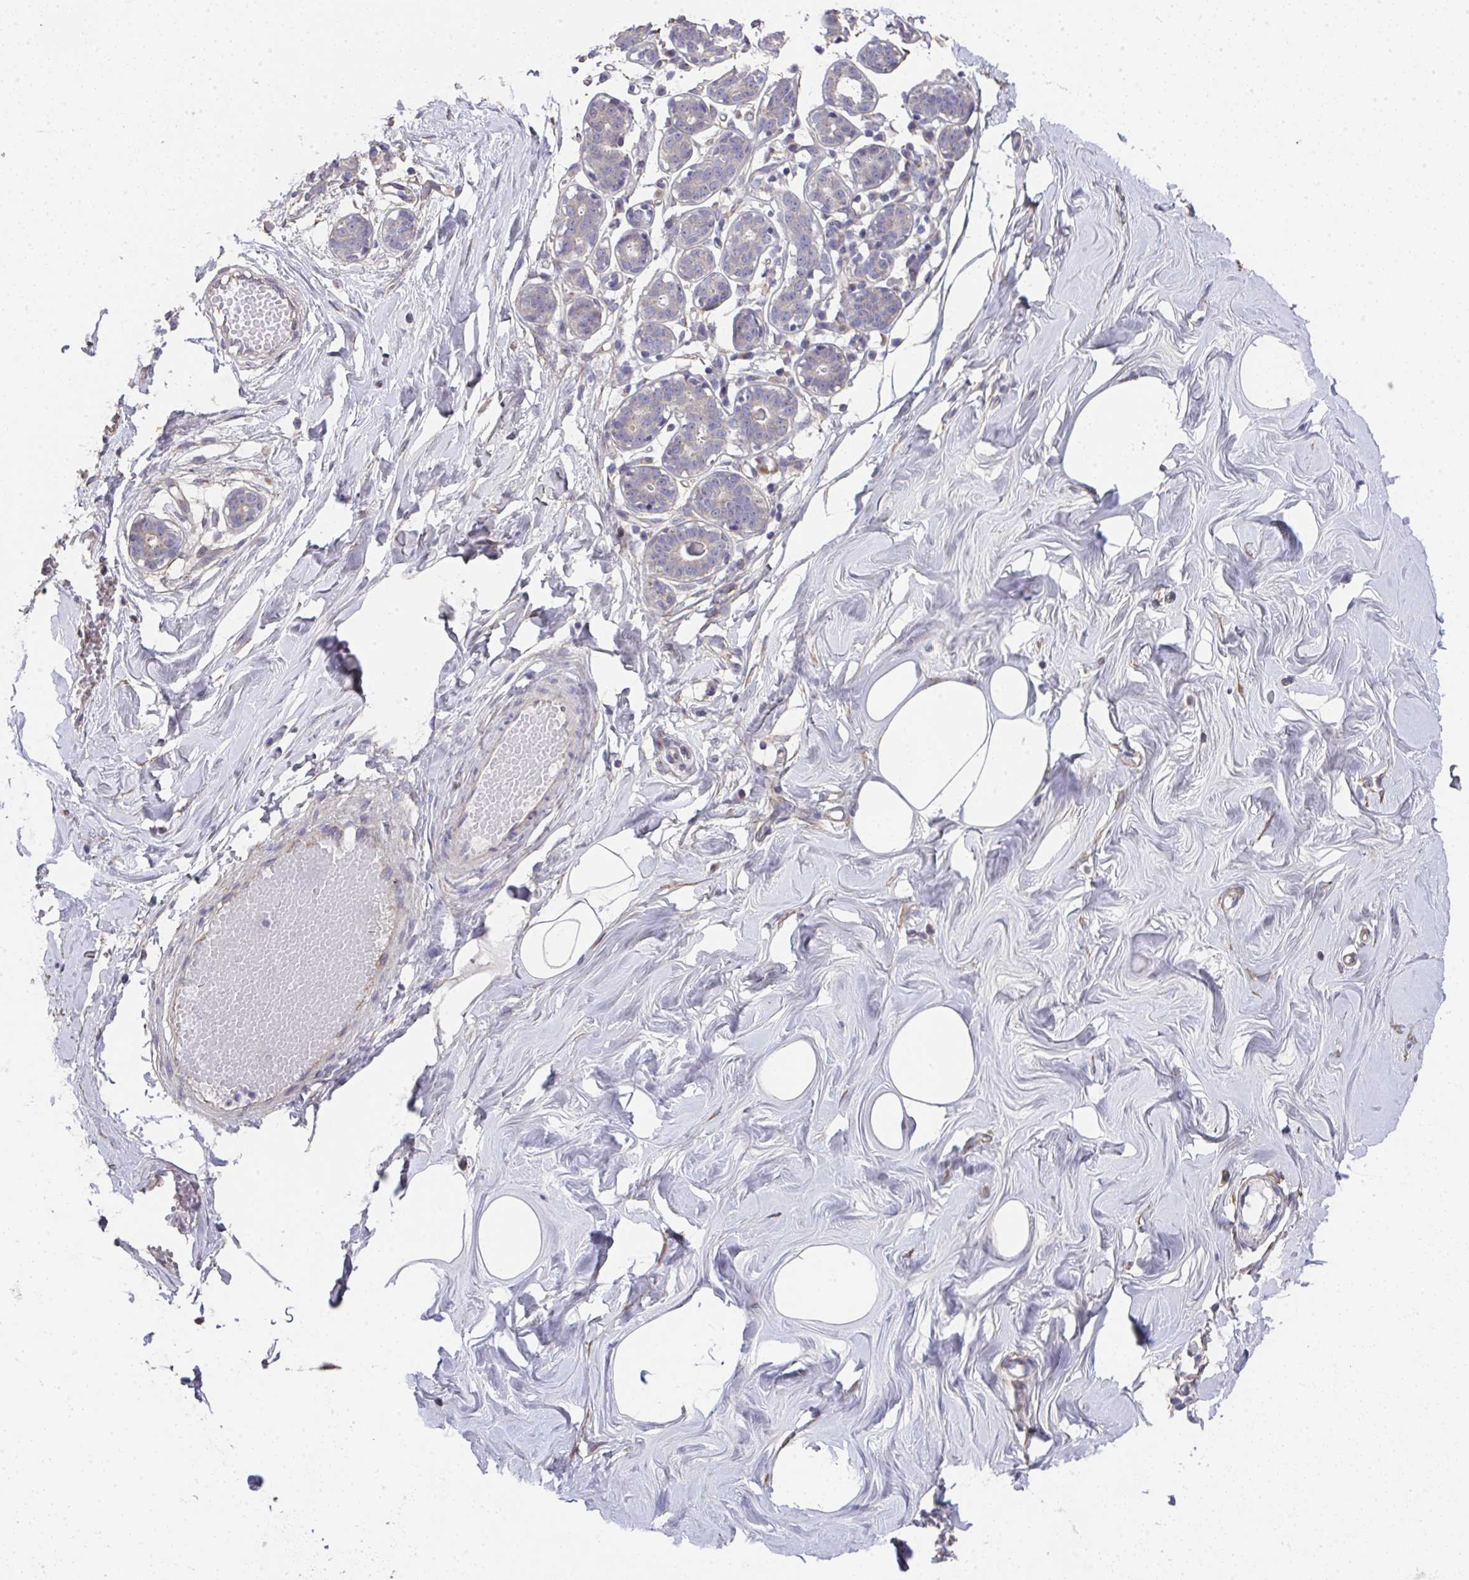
{"staining": {"intensity": "negative", "quantity": "none", "location": "none"}, "tissue": "breast", "cell_type": "Adipocytes", "image_type": "normal", "snomed": [{"axis": "morphology", "description": "Normal tissue, NOS"}, {"axis": "topography", "description": "Breast"}], "caption": "Histopathology image shows no protein staining in adipocytes of unremarkable breast. (IHC, brightfield microscopy, high magnification).", "gene": "RUNDC3B", "patient": {"sex": "female", "age": 27}}